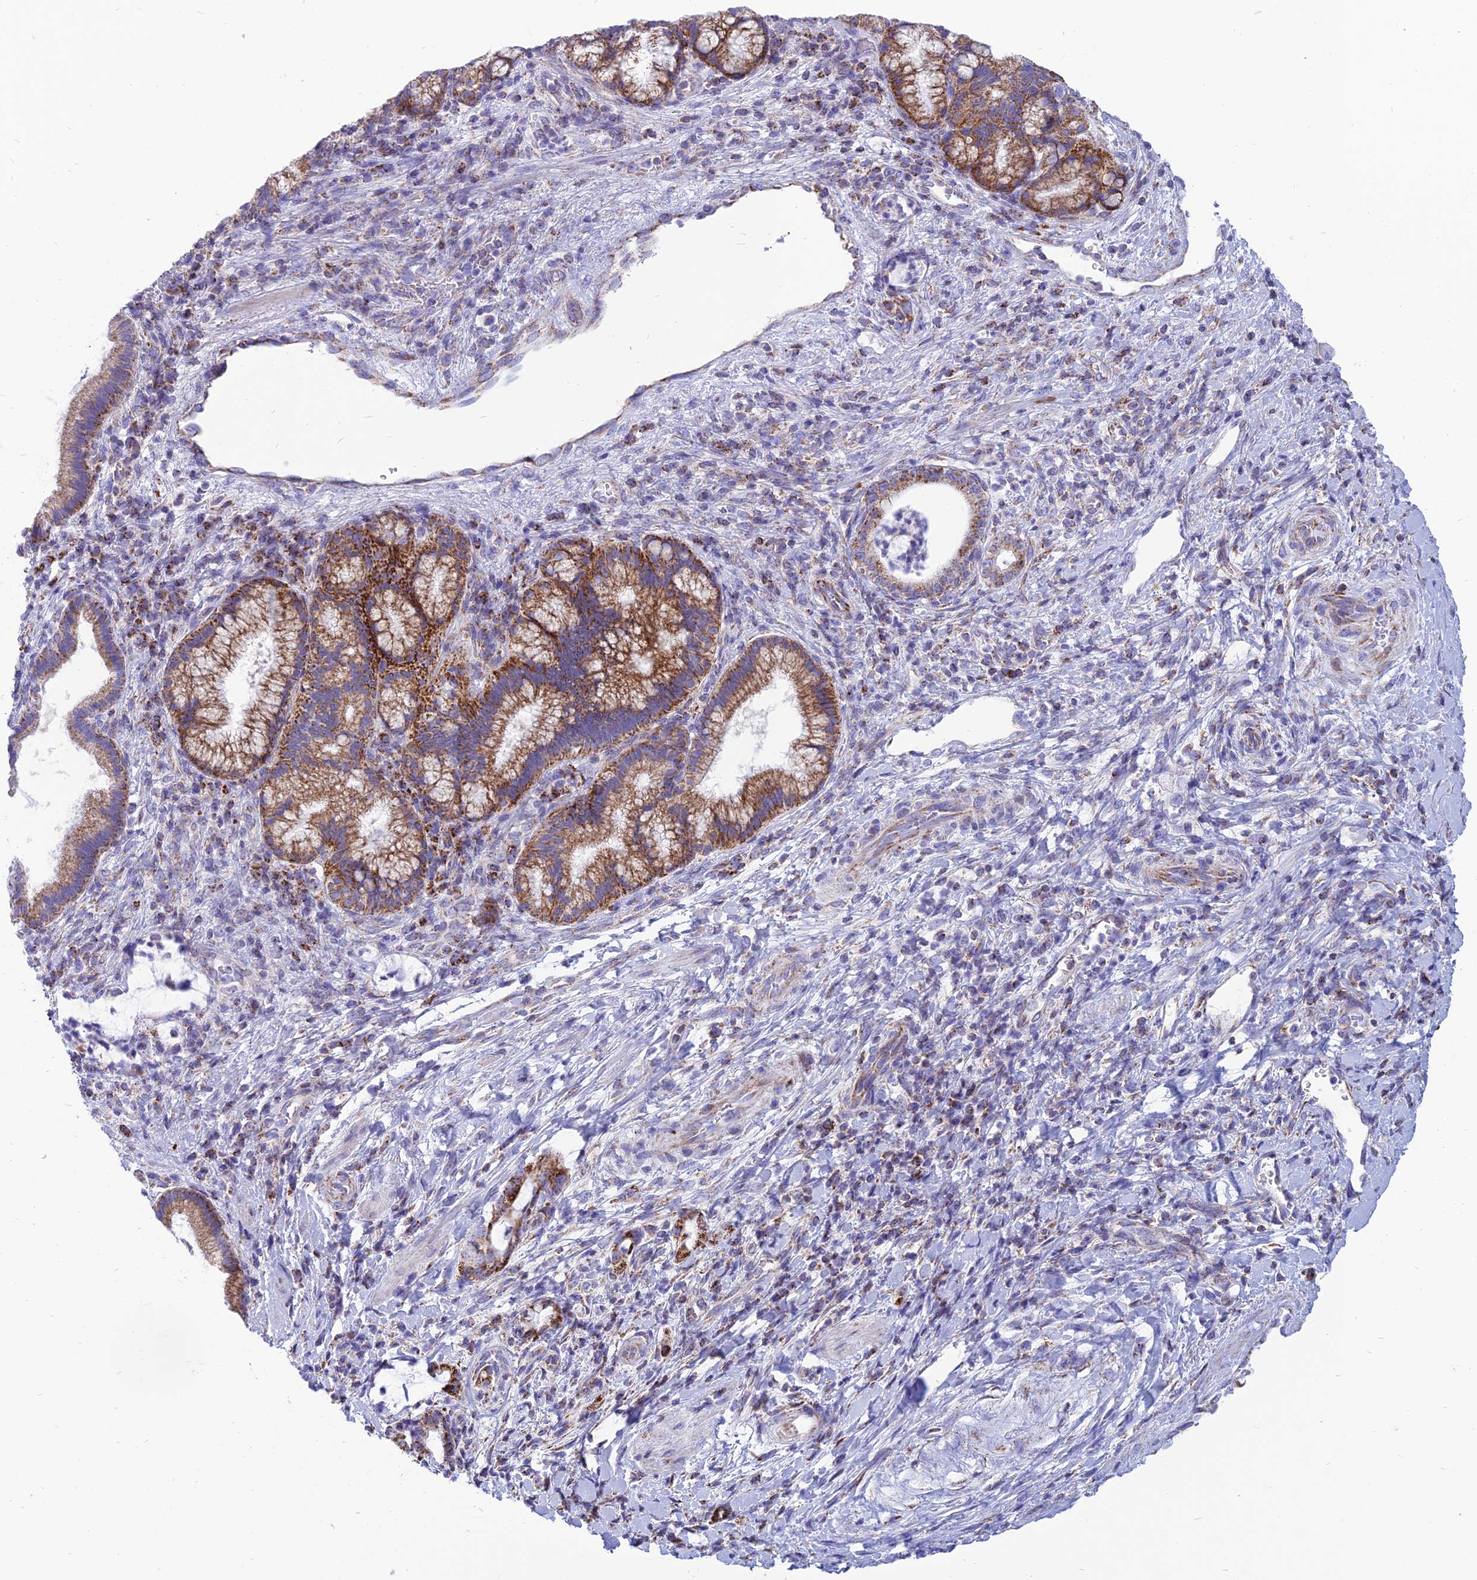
{"staining": {"intensity": "moderate", "quantity": ">75%", "location": "cytoplasmic/membranous"}, "tissue": "pancreatic cancer", "cell_type": "Tumor cells", "image_type": "cancer", "snomed": [{"axis": "morphology", "description": "Normal tissue, NOS"}, {"axis": "morphology", "description": "Adenocarcinoma, NOS"}, {"axis": "topography", "description": "Pancreas"}], "caption": "An IHC image of tumor tissue is shown. Protein staining in brown highlights moderate cytoplasmic/membranous positivity in pancreatic adenocarcinoma within tumor cells.", "gene": "PACC1", "patient": {"sex": "female", "age": 55}}